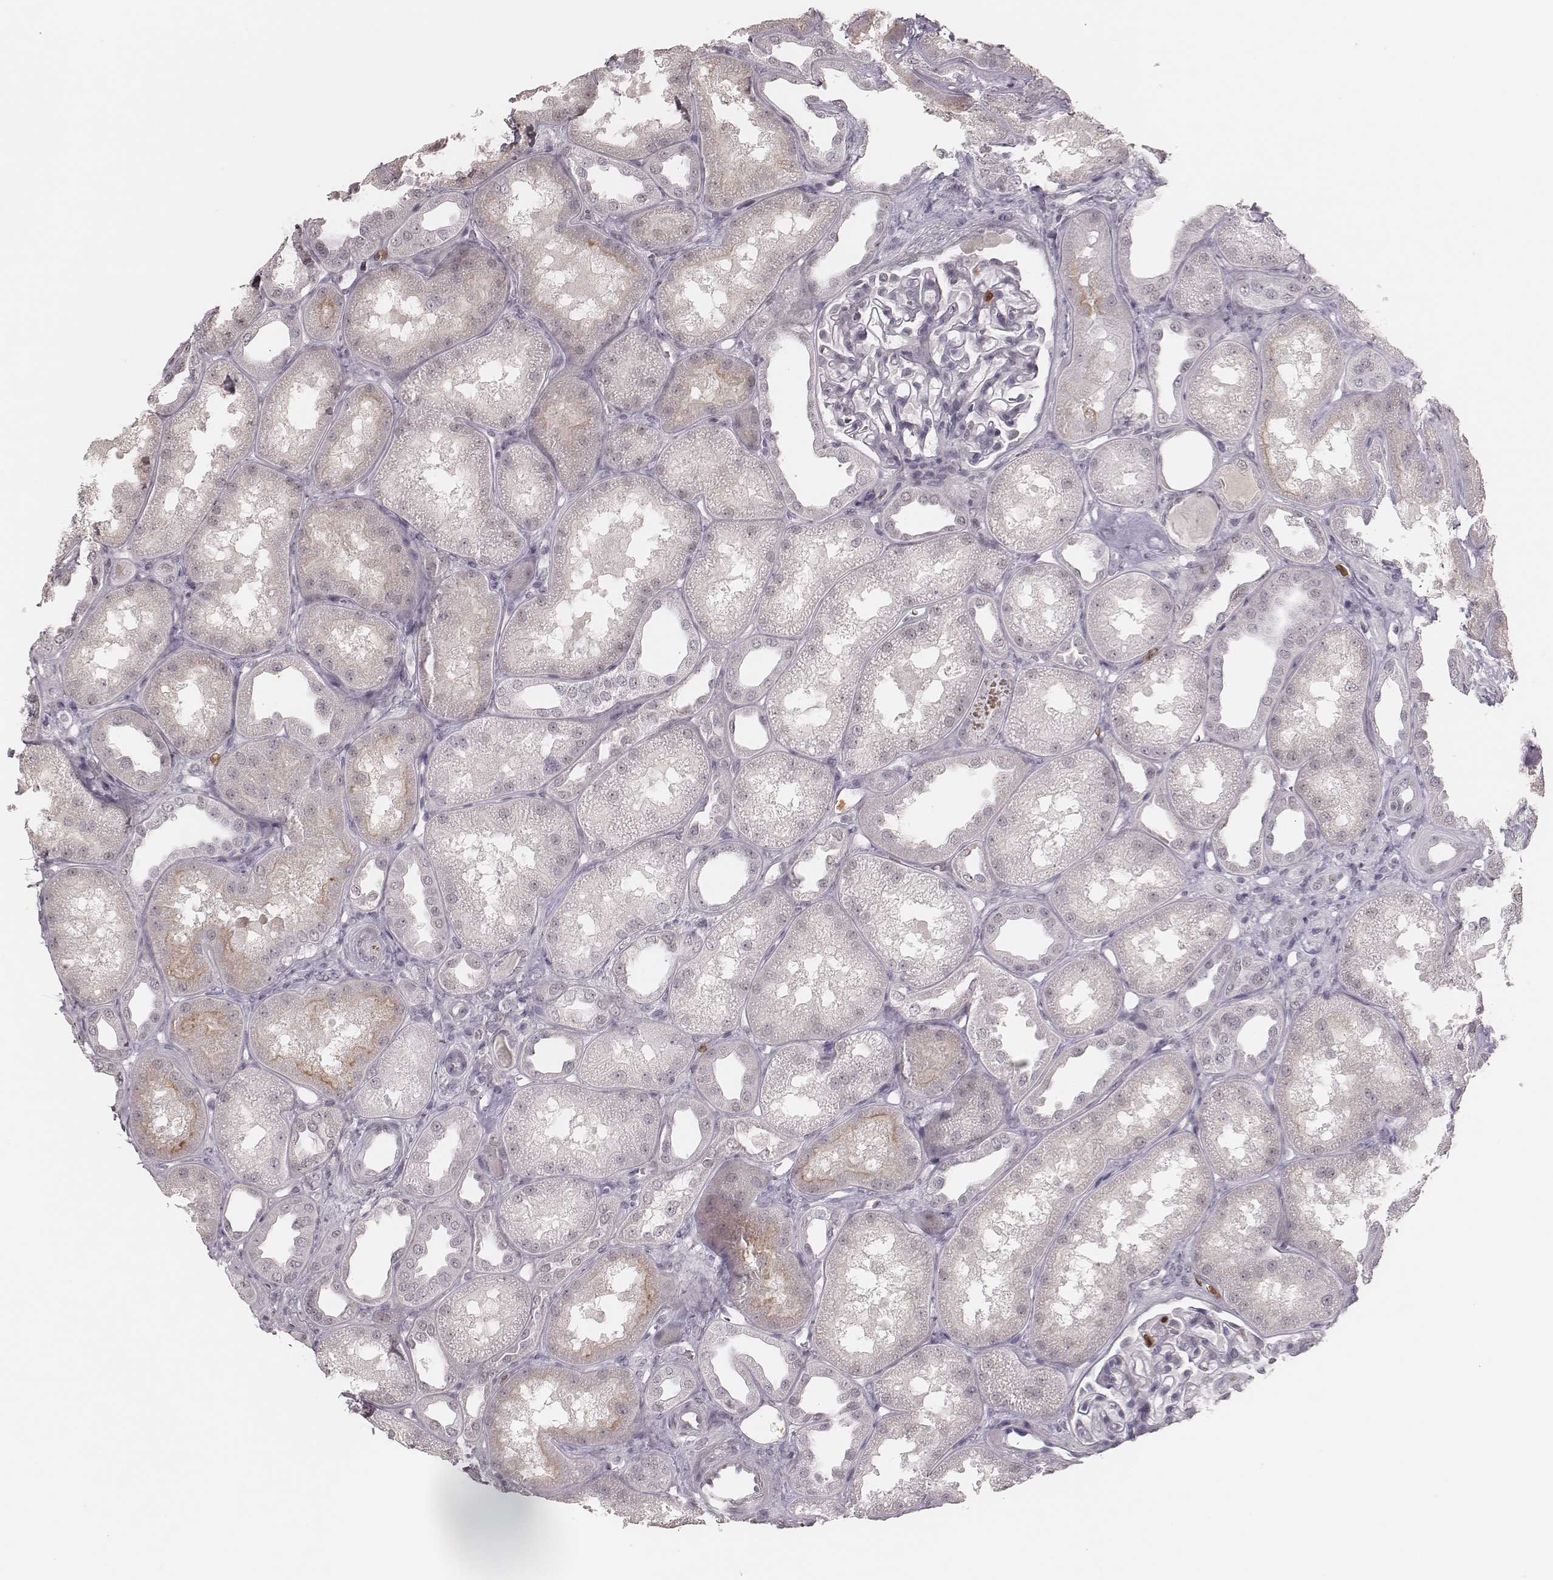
{"staining": {"intensity": "negative", "quantity": "none", "location": "none"}, "tissue": "kidney", "cell_type": "Cells in glomeruli", "image_type": "normal", "snomed": [{"axis": "morphology", "description": "Normal tissue, NOS"}, {"axis": "topography", "description": "Kidney"}], "caption": "Cells in glomeruli are negative for brown protein staining in benign kidney.", "gene": "KITLG", "patient": {"sex": "male", "age": 61}}